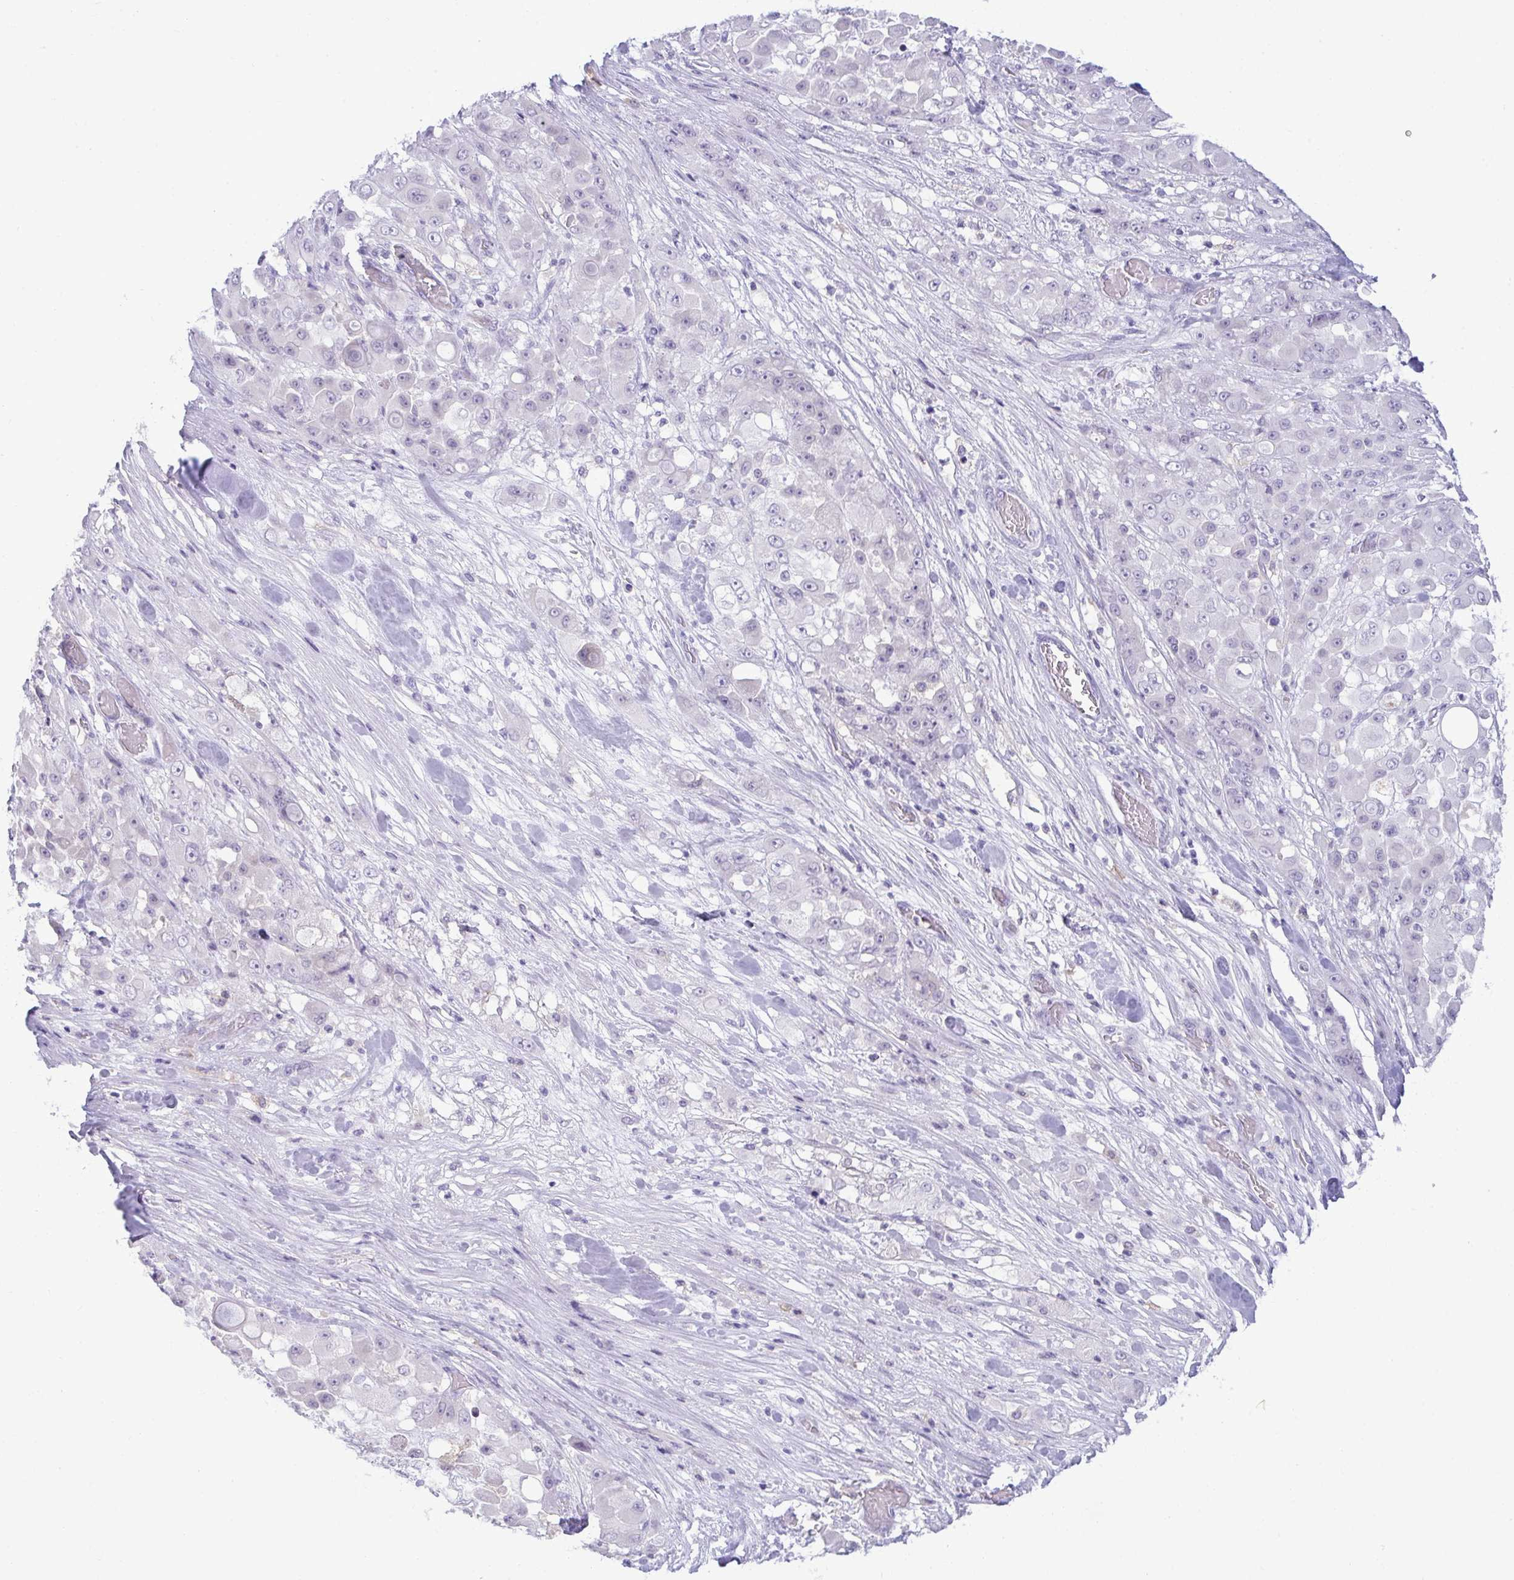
{"staining": {"intensity": "negative", "quantity": "none", "location": "none"}, "tissue": "stomach cancer", "cell_type": "Tumor cells", "image_type": "cancer", "snomed": [{"axis": "morphology", "description": "Adenocarcinoma, NOS"}, {"axis": "topography", "description": "Stomach"}], "caption": "IHC photomicrograph of stomach cancer stained for a protein (brown), which reveals no expression in tumor cells.", "gene": "RGPD5", "patient": {"sex": "female", "age": 76}}